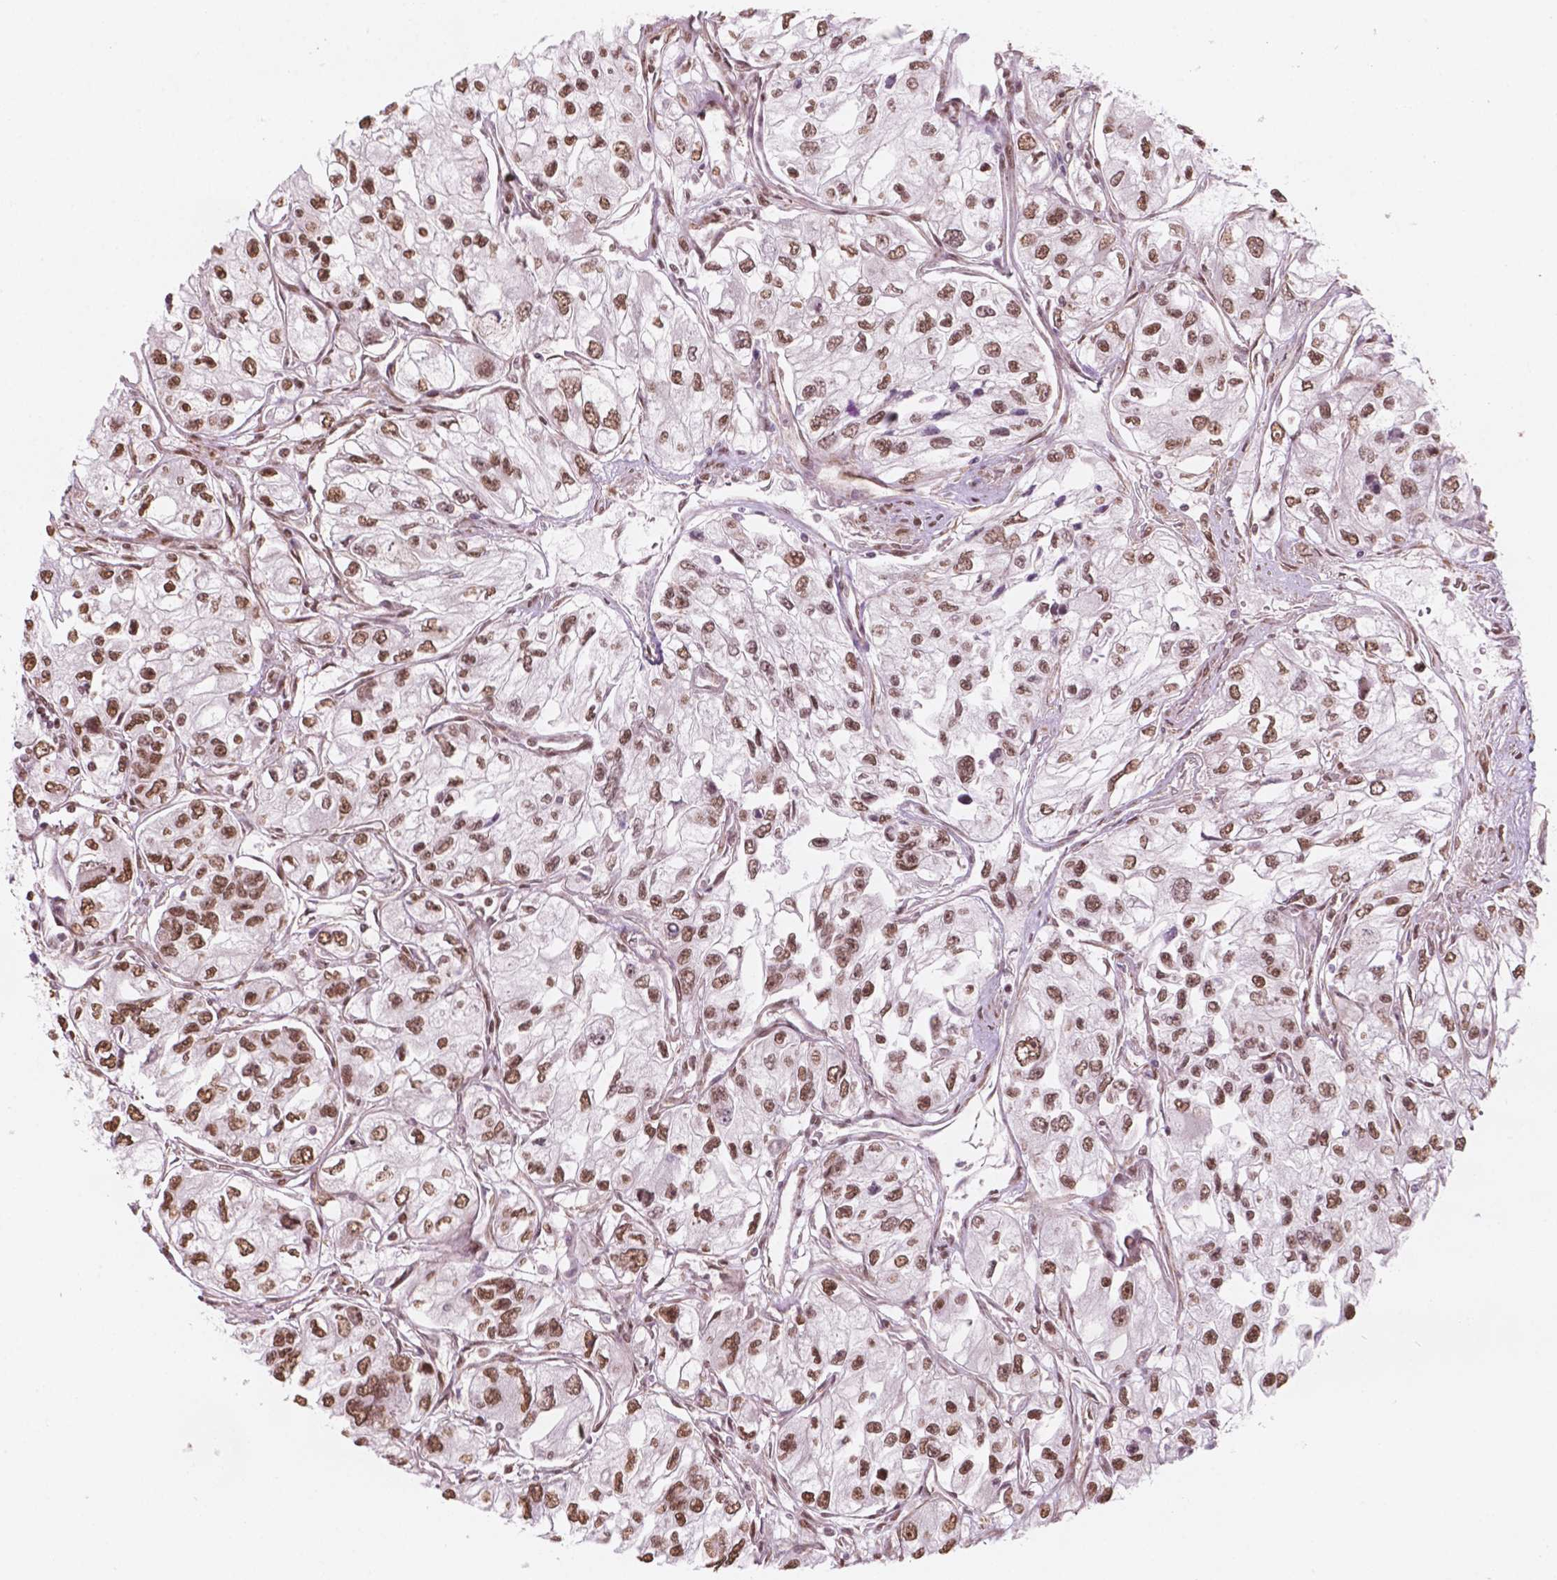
{"staining": {"intensity": "moderate", "quantity": ">75%", "location": "nuclear"}, "tissue": "renal cancer", "cell_type": "Tumor cells", "image_type": "cancer", "snomed": [{"axis": "morphology", "description": "Adenocarcinoma, NOS"}, {"axis": "topography", "description": "Kidney"}], "caption": "This photomicrograph shows adenocarcinoma (renal) stained with immunohistochemistry (IHC) to label a protein in brown. The nuclear of tumor cells show moderate positivity for the protein. Nuclei are counter-stained blue.", "gene": "GTF3C5", "patient": {"sex": "female", "age": 59}}